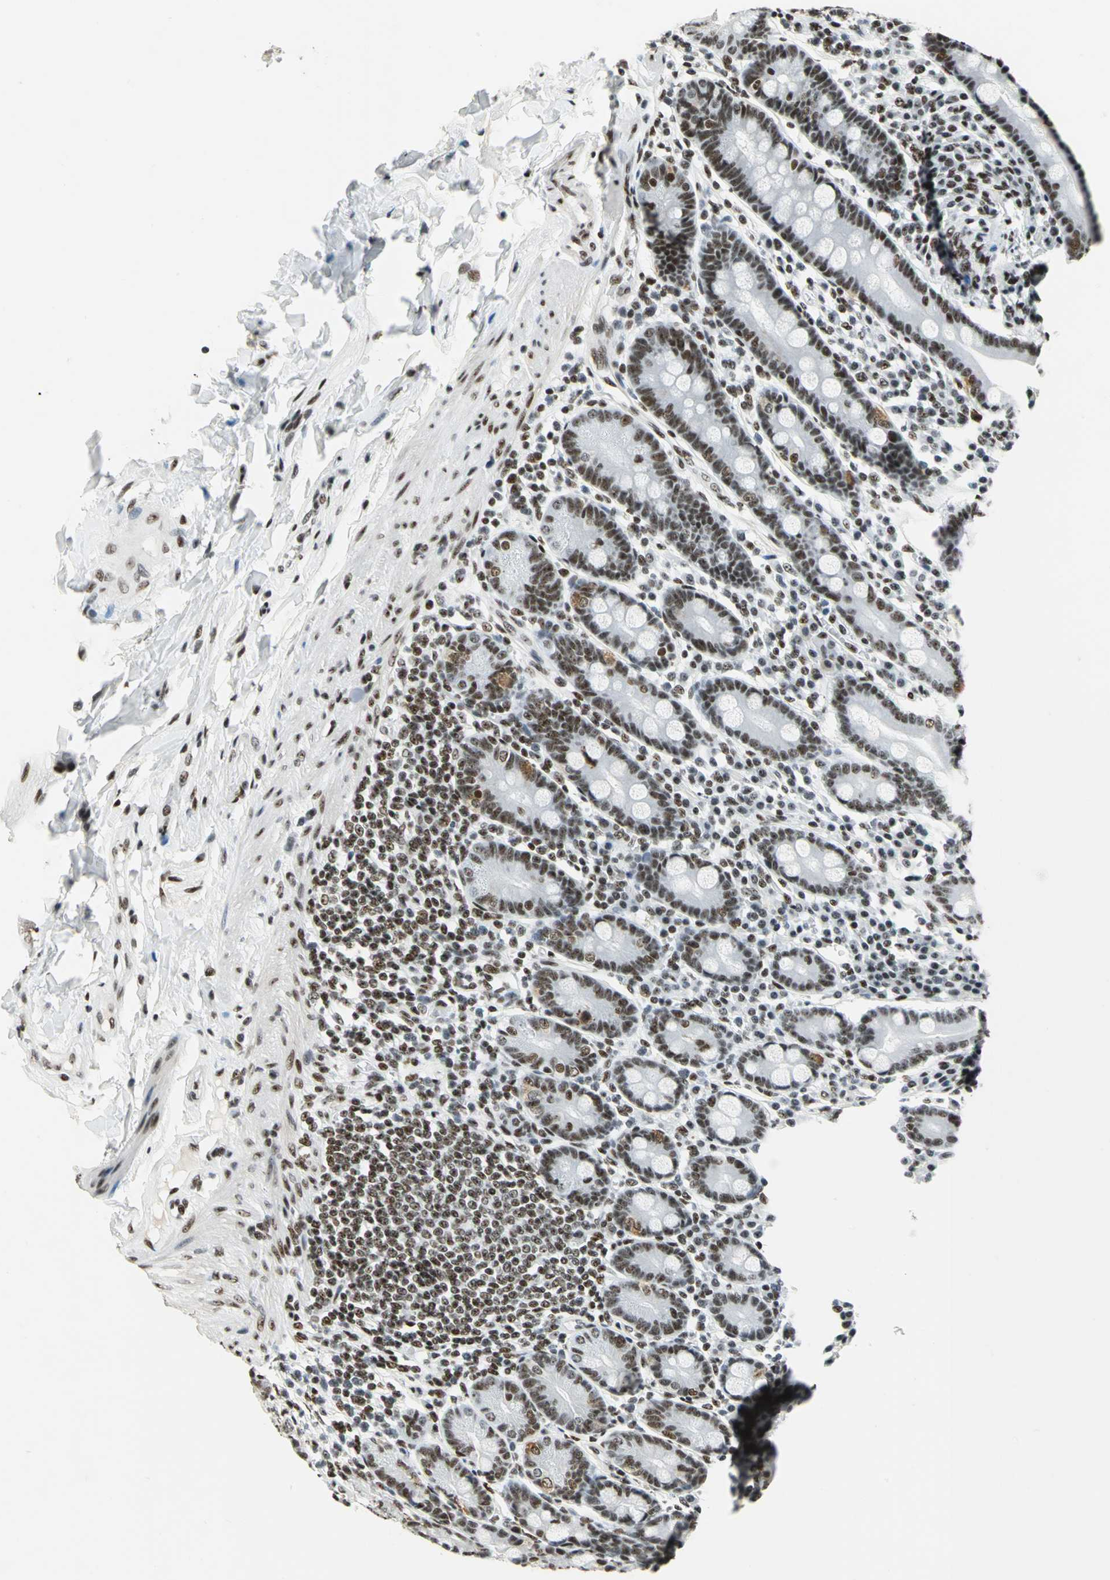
{"staining": {"intensity": "strong", "quantity": ">75%", "location": "nuclear"}, "tissue": "duodenum", "cell_type": "Glandular cells", "image_type": "normal", "snomed": [{"axis": "morphology", "description": "Normal tissue, NOS"}, {"axis": "topography", "description": "Duodenum"}], "caption": "High-power microscopy captured an immunohistochemistry image of unremarkable duodenum, revealing strong nuclear positivity in approximately >75% of glandular cells.", "gene": "UBTF", "patient": {"sex": "male", "age": 50}}